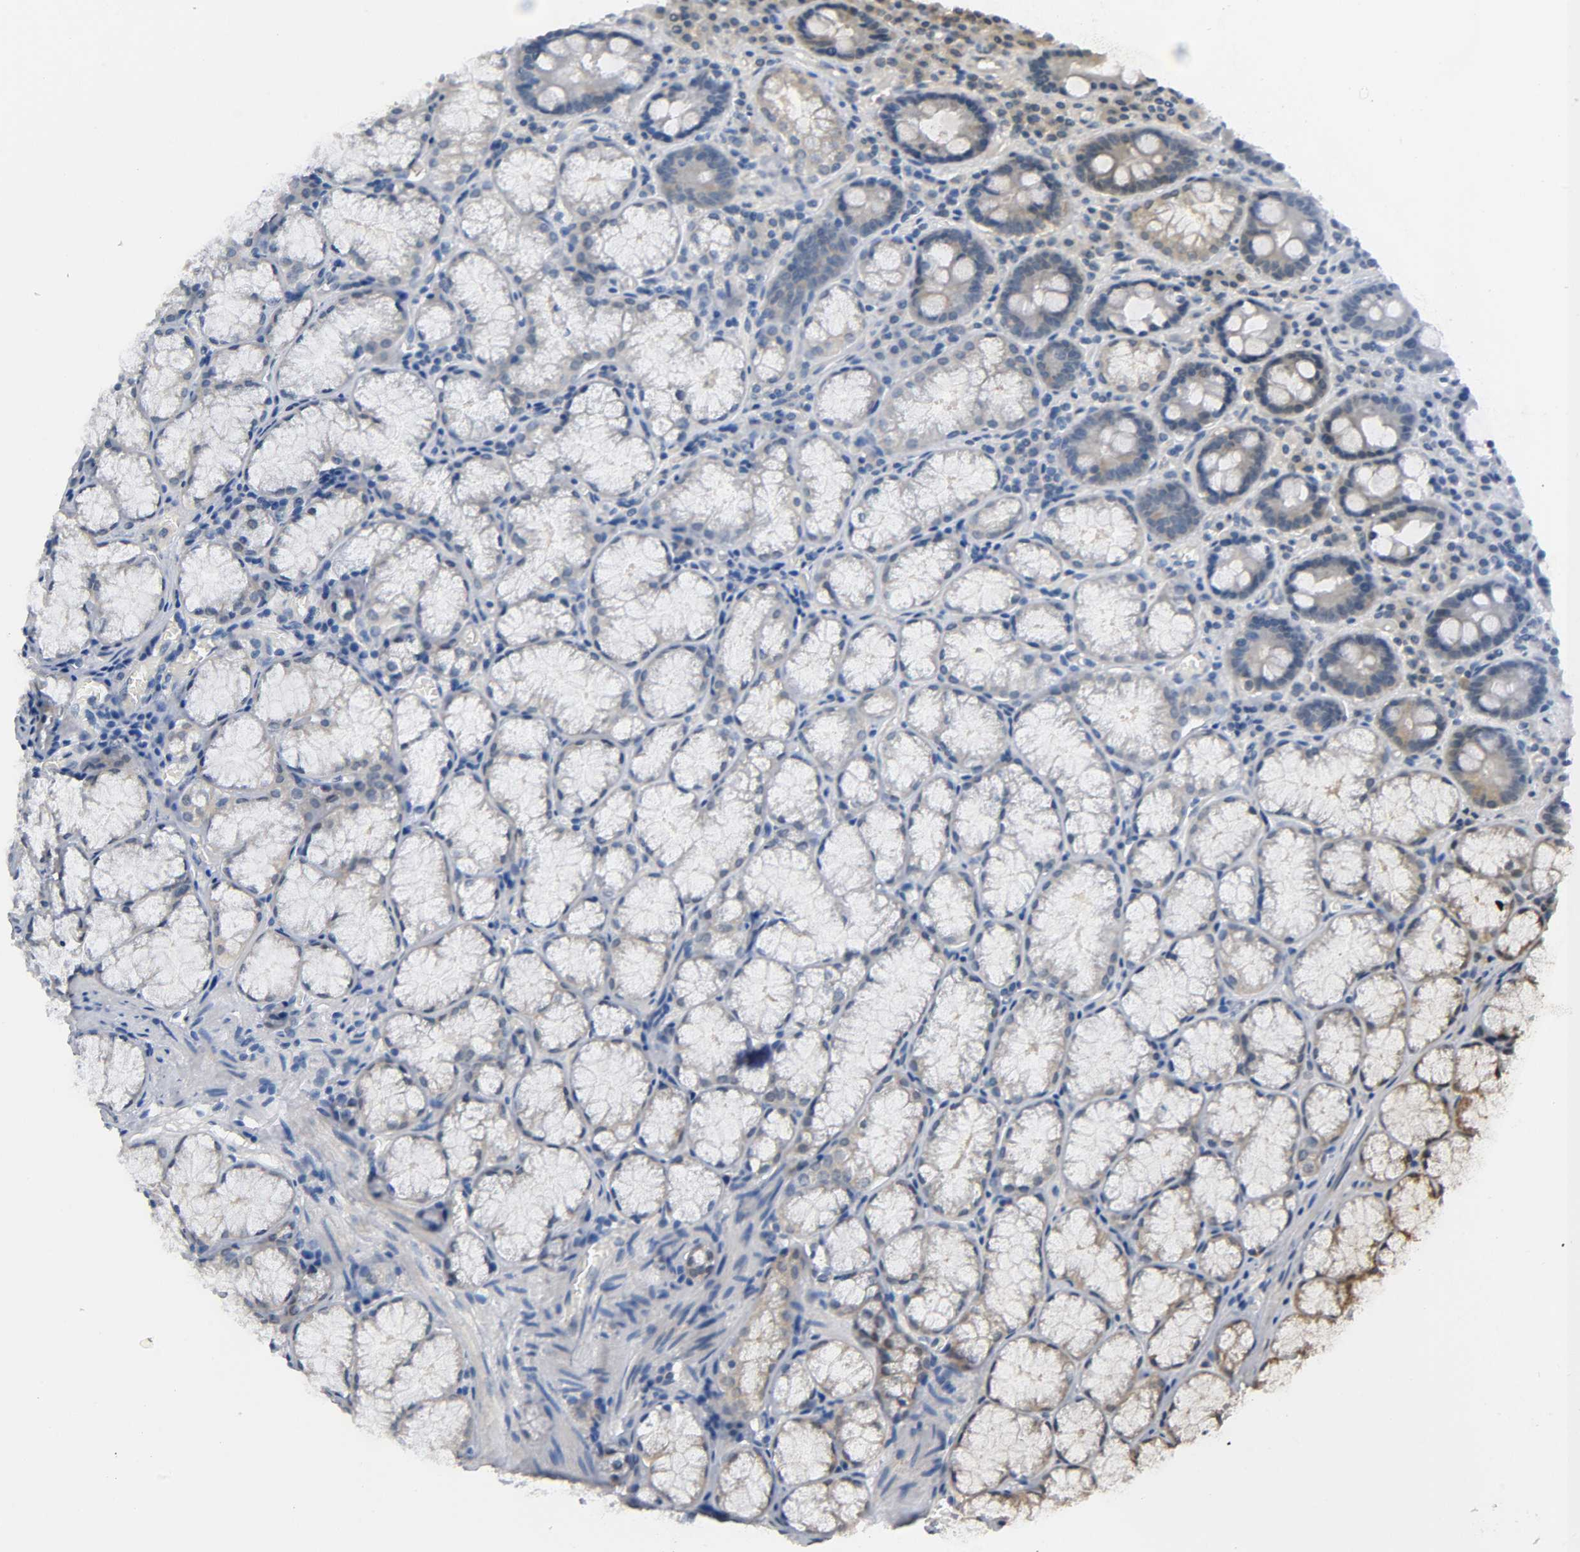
{"staining": {"intensity": "weak", "quantity": "25%-75%", "location": "cytoplasmic/membranous"}, "tissue": "stomach", "cell_type": "Glandular cells", "image_type": "normal", "snomed": [{"axis": "morphology", "description": "Normal tissue, NOS"}, {"axis": "topography", "description": "Stomach, lower"}], "caption": "High-magnification brightfield microscopy of benign stomach stained with DAB (brown) and counterstained with hematoxylin (blue). glandular cells exhibit weak cytoplasmic/membranous staining is identified in about25%-75% of cells.", "gene": "MAPK8", "patient": {"sex": "male", "age": 56}}